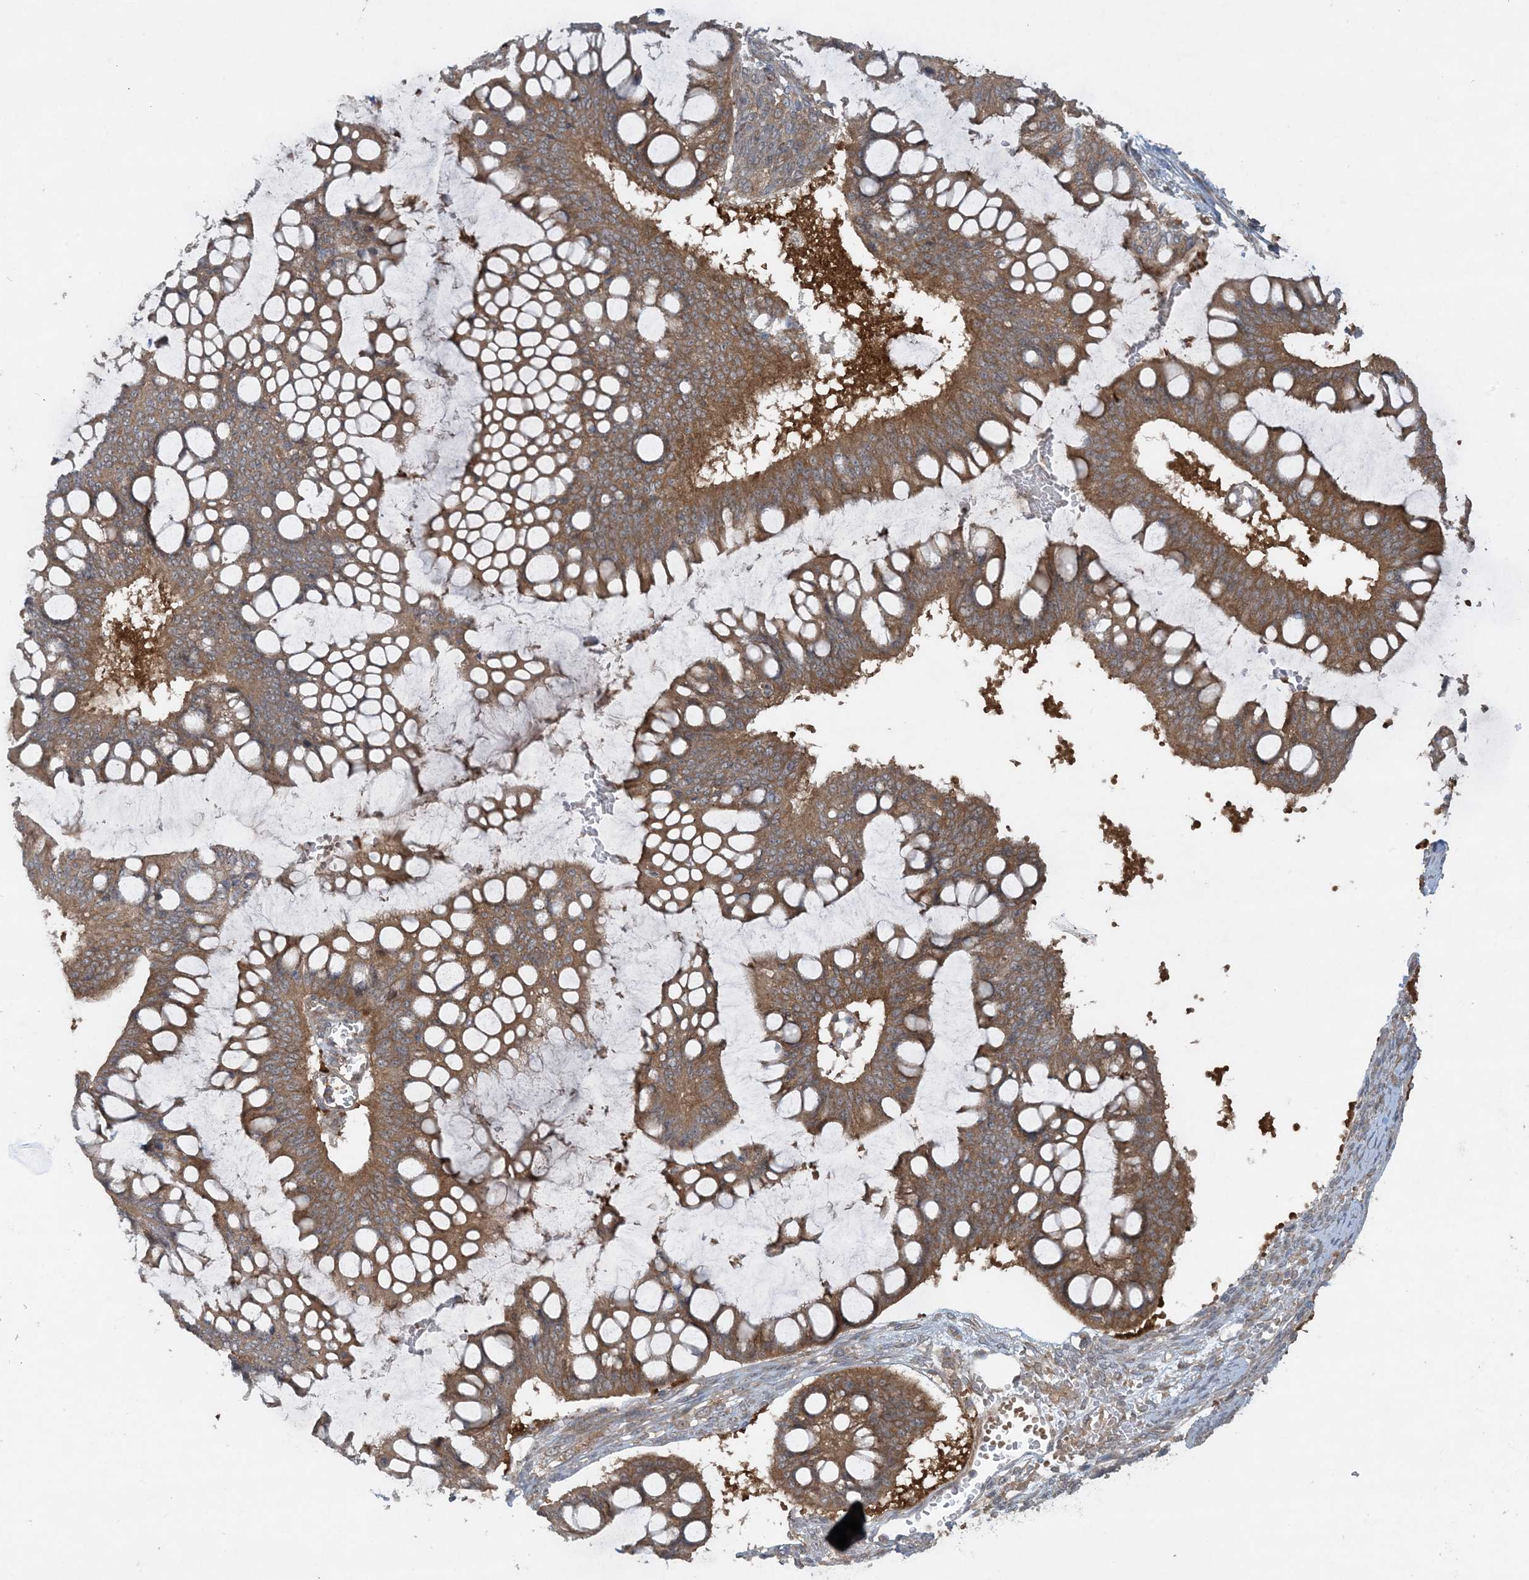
{"staining": {"intensity": "moderate", "quantity": ">75%", "location": "cytoplasmic/membranous"}, "tissue": "ovarian cancer", "cell_type": "Tumor cells", "image_type": "cancer", "snomed": [{"axis": "morphology", "description": "Cystadenocarcinoma, mucinous, NOS"}, {"axis": "topography", "description": "Ovary"}], "caption": "Immunohistochemistry (IHC) (DAB) staining of ovarian cancer (mucinous cystadenocarcinoma) exhibits moderate cytoplasmic/membranous protein positivity in about >75% of tumor cells.", "gene": "STAM2", "patient": {"sex": "female", "age": 73}}